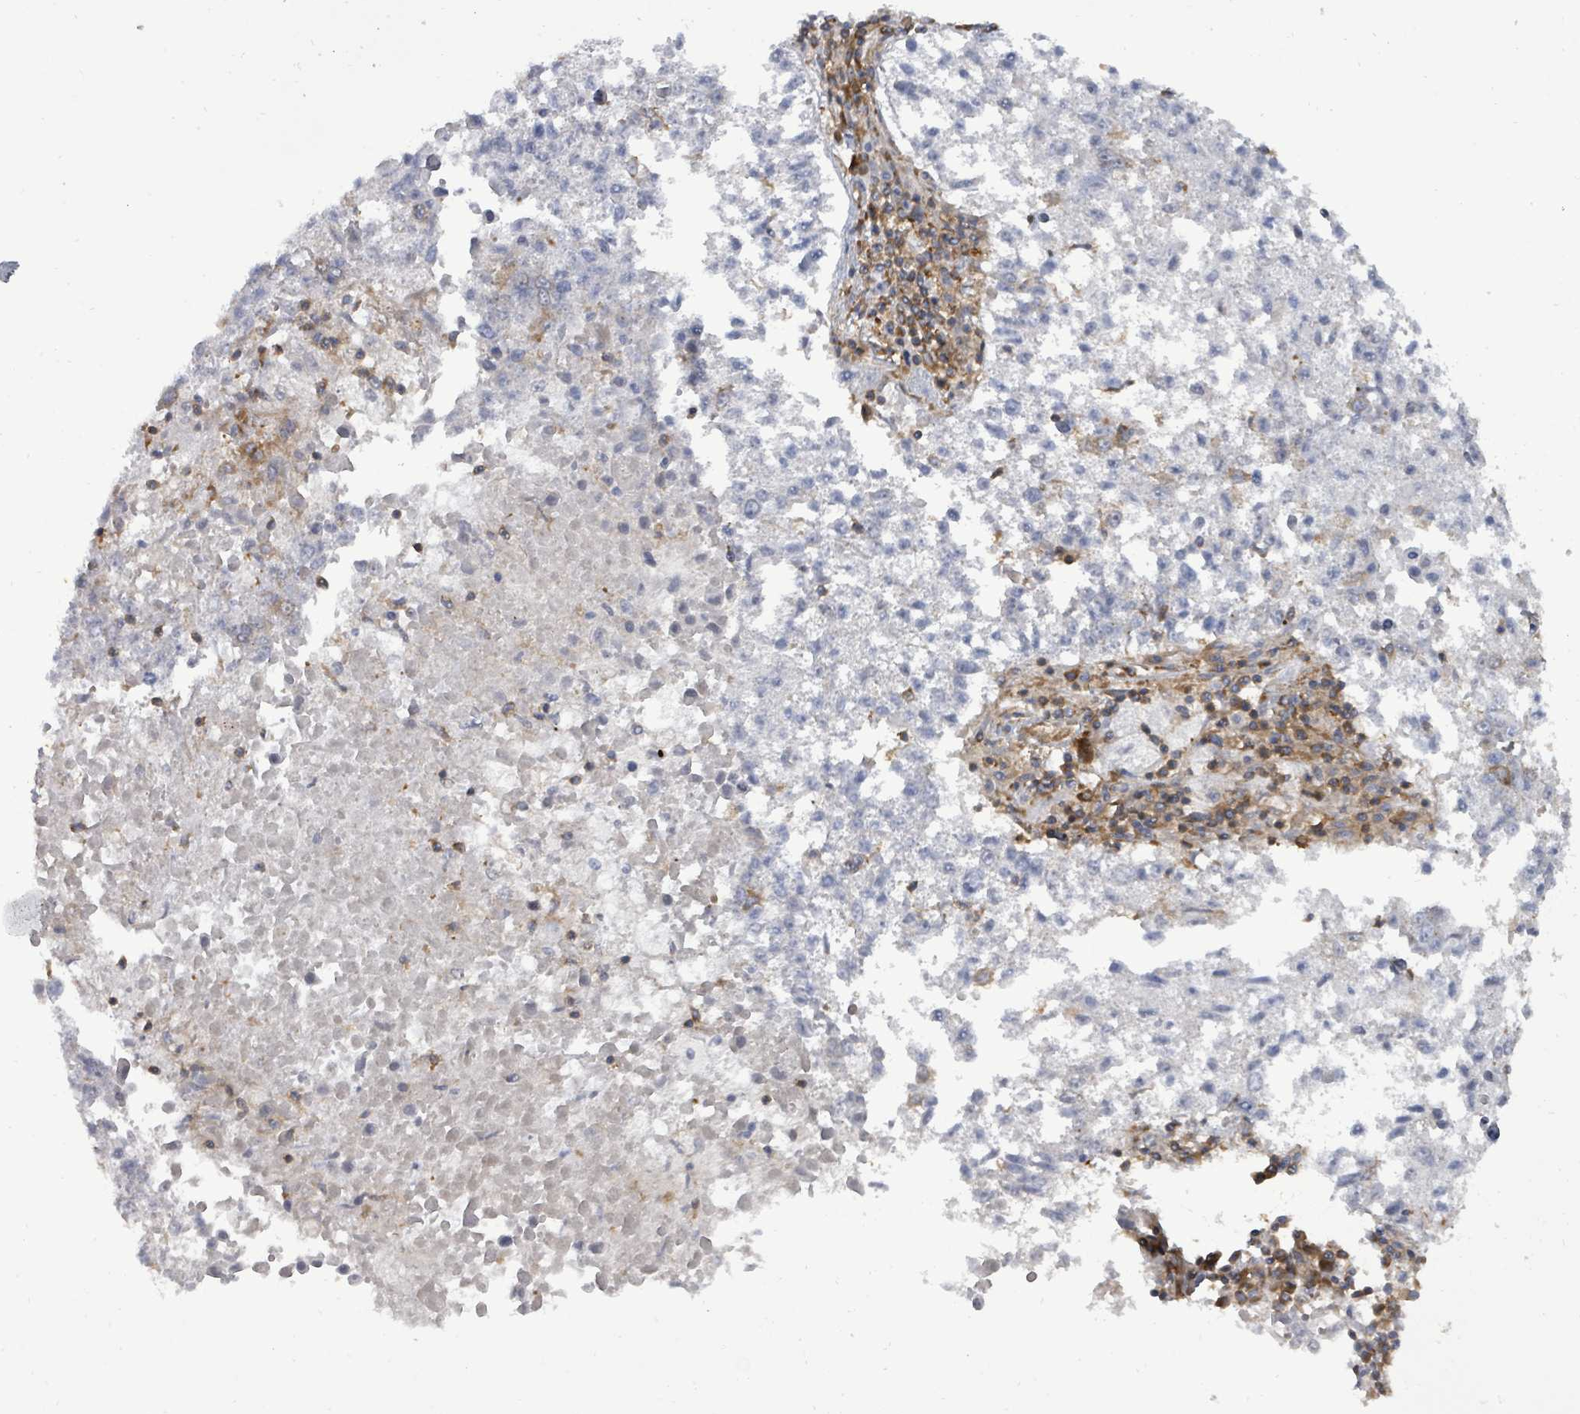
{"staining": {"intensity": "negative", "quantity": "none", "location": "none"}, "tissue": "lung cancer", "cell_type": "Tumor cells", "image_type": "cancer", "snomed": [{"axis": "morphology", "description": "Squamous cell carcinoma, NOS"}, {"axis": "topography", "description": "Lung"}], "caption": "Tumor cells show no significant staining in lung cancer (squamous cell carcinoma).", "gene": "EIF3C", "patient": {"sex": "male", "age": 73}}